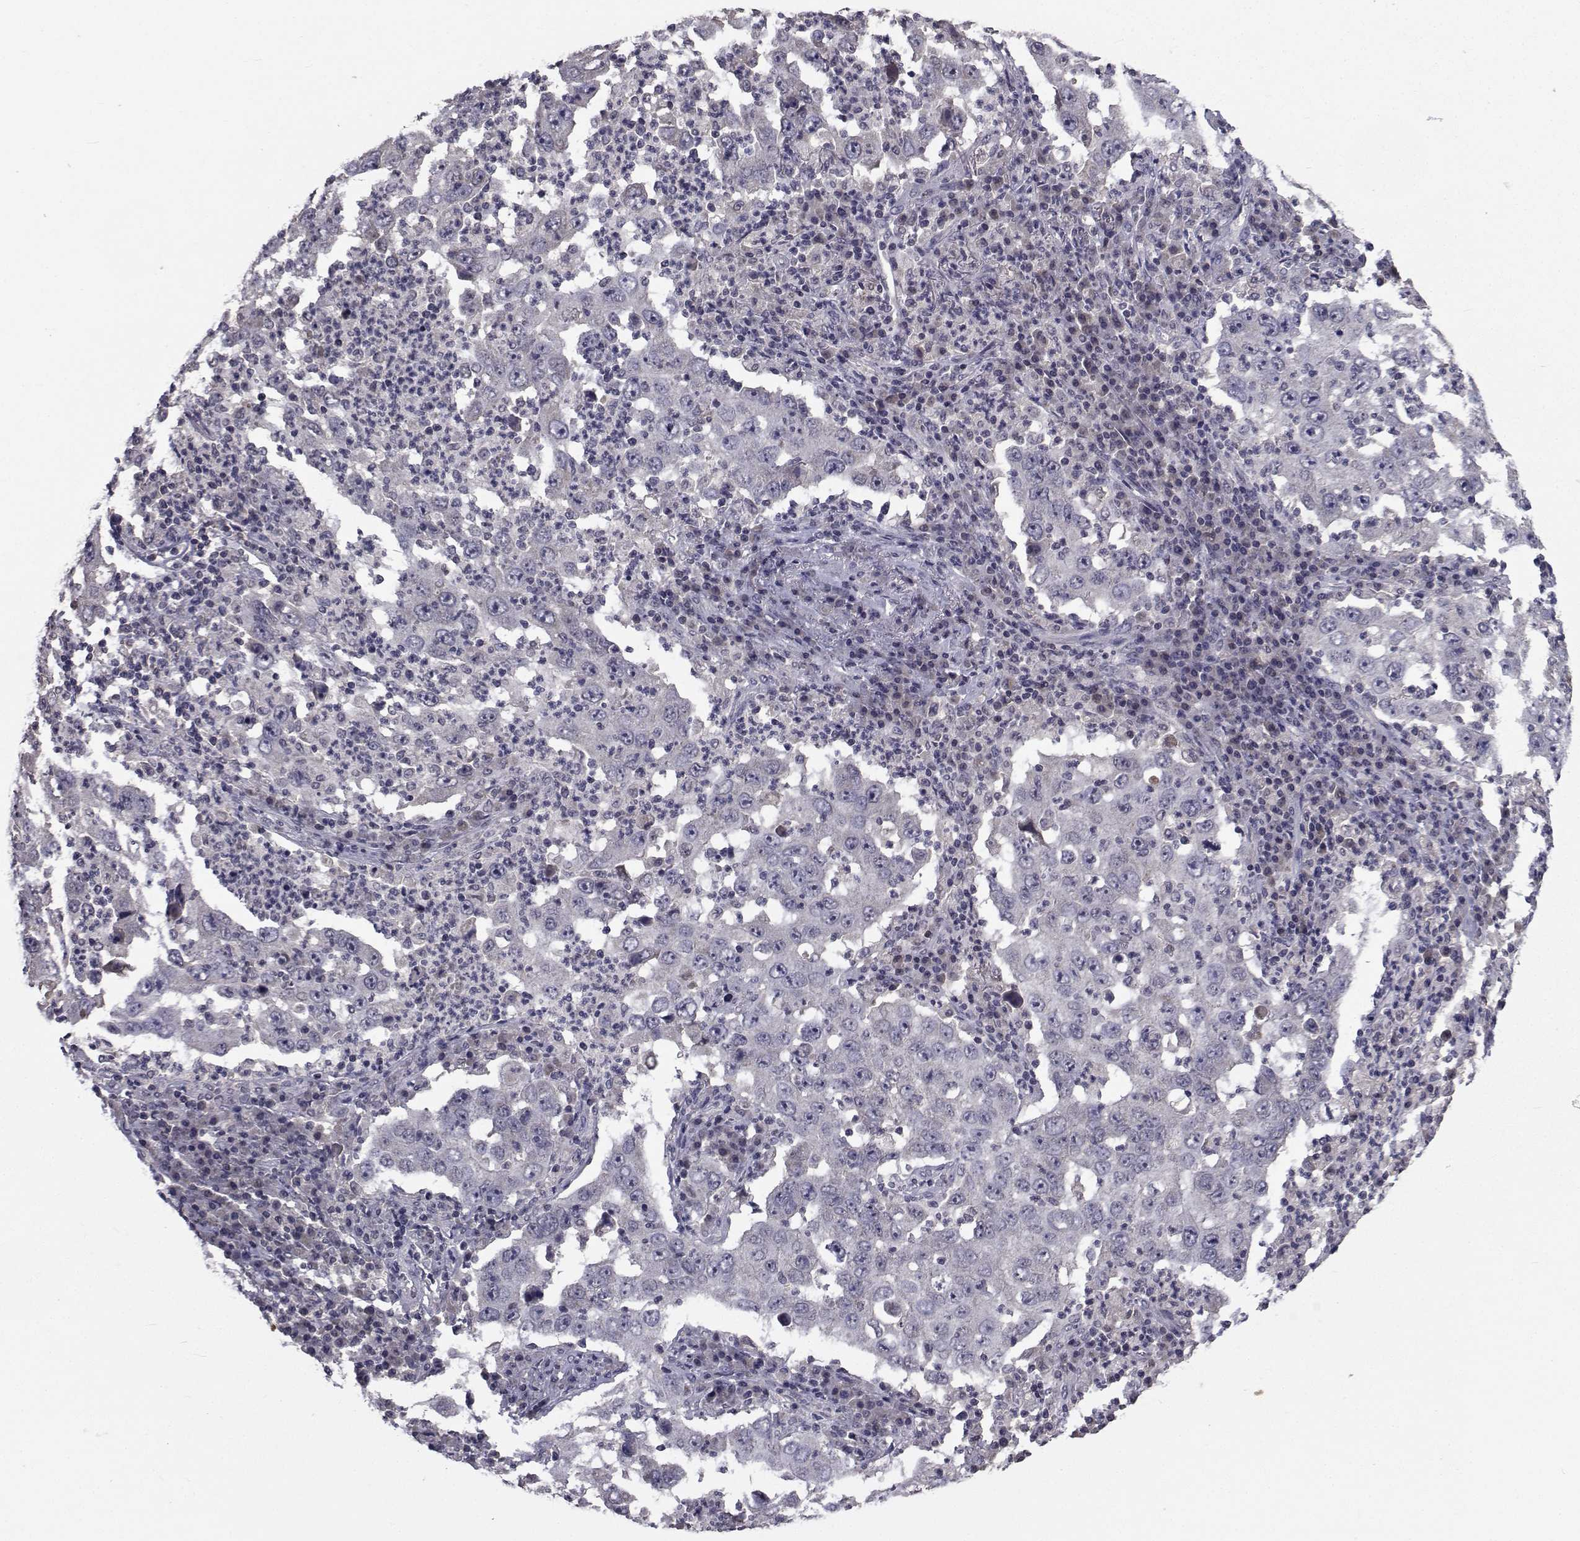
{"staining": {"intensity": "negative", "quantity": "none", "location": "none"}, "tissue": "lung cancer", "cell_type": "Tumor cells", "image_type": "cancer", "snomed": [{"axis": "morphology", "description": "Adenocarcinoma, NOS"}, {"axis": "topography", "description": "Lung"}], "caption": "High magnification brightfield microscopy of lung adenocarcinoma stained with DAB (brown) and counterstained with hematoxylin (blue): tumor cells show no significant positivity.", "gene": "CYP2S1", "patient": {"sex": "male", "age": 73}}